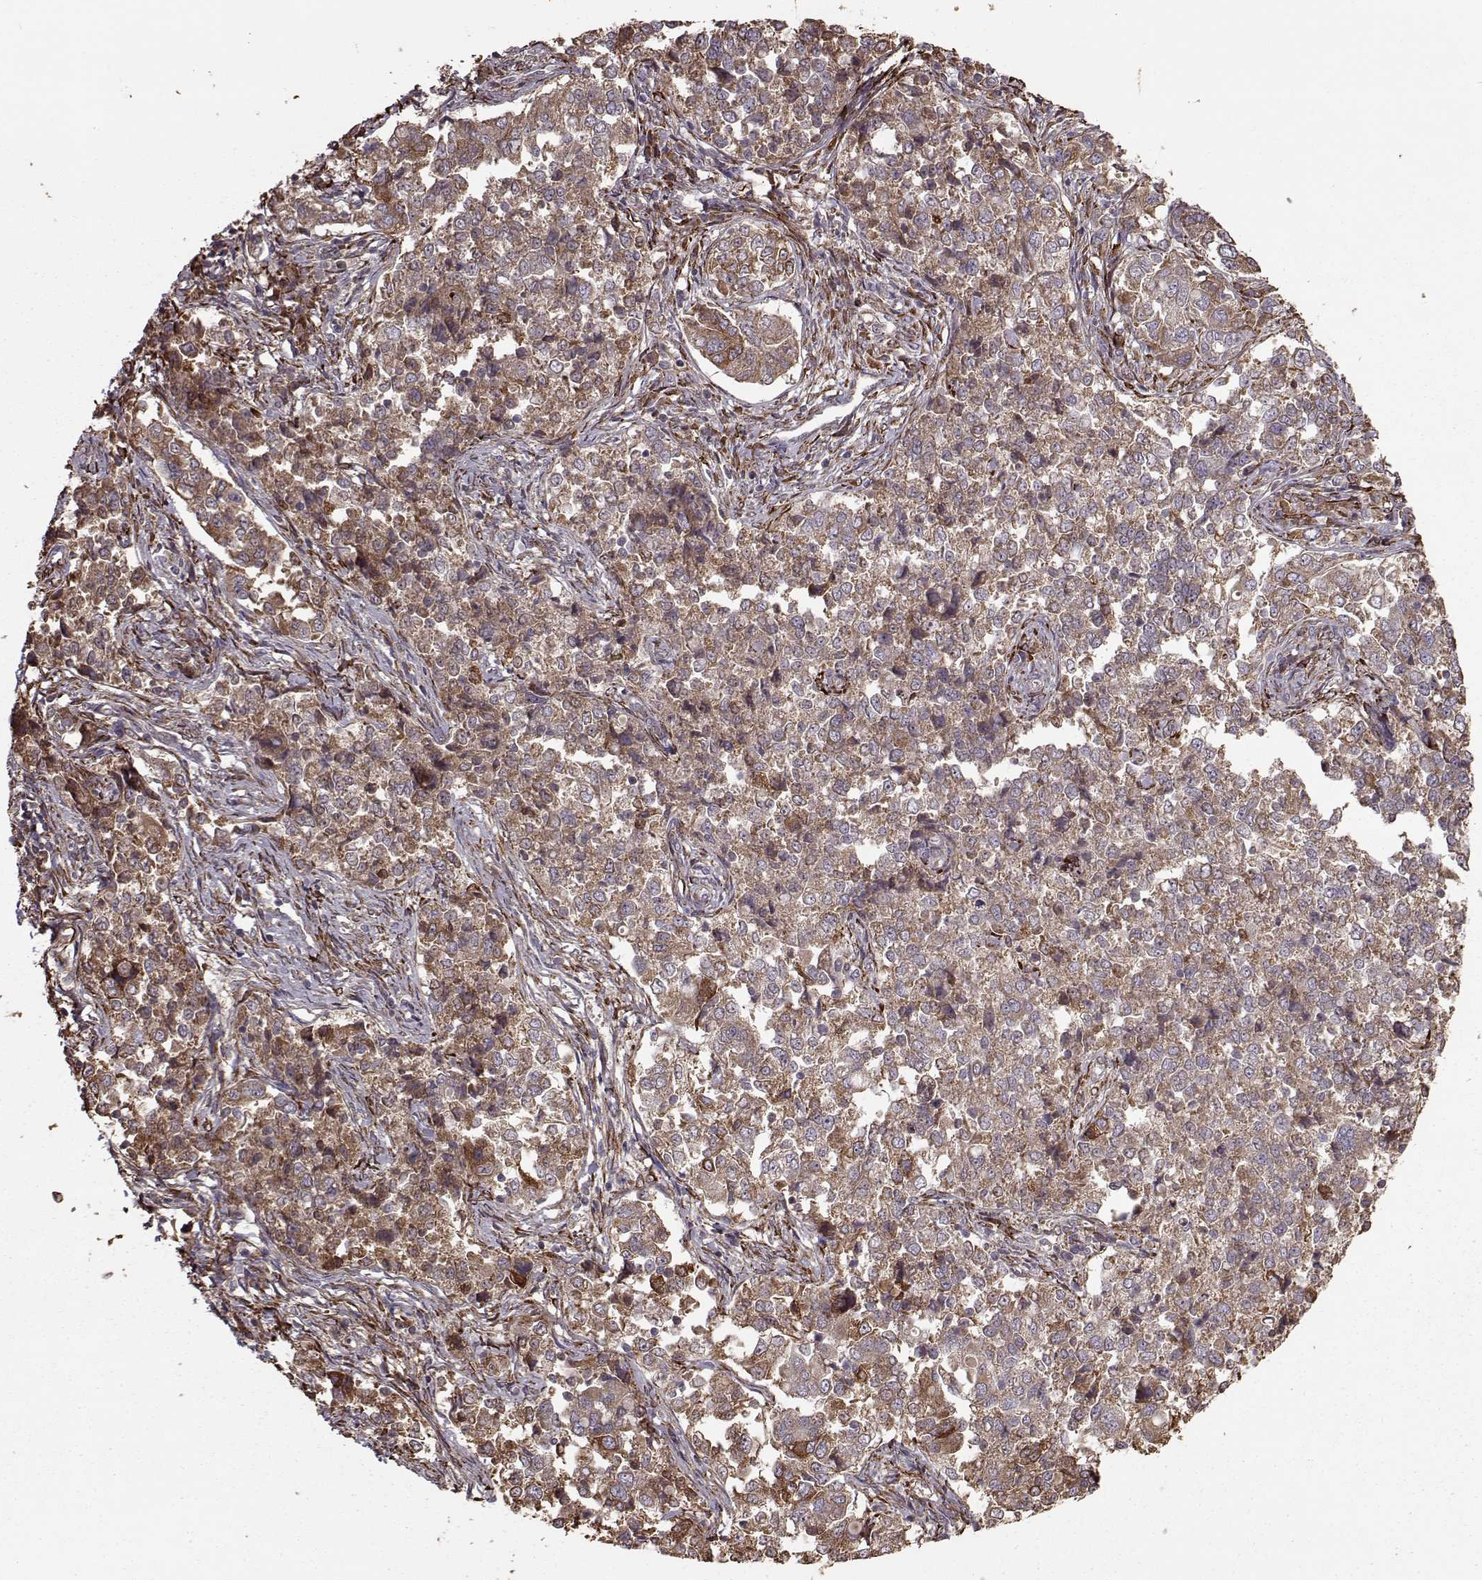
{"staining": {"intensity": "moderate", "quantity": ">75%", "location": "cytoplasmic/membranous"}, "tissue": "endometrial cancer", "cell_type": "Tumor cells", "image_type": "cancer", "snomed": [{"axis": "morphology", "description": "Adenocarcinoma, NOS"}, {"axis": "topography", "description": "Endometrium"}], "caption": "Immunohistochemistry (IHC) histopathology image of neoplastic tissue: human adenocarcinoma (endometrial) stained using immunohistochemistry (IHC) shows medium levels of moderate protein expression localized specifically in the cytoplasmic/membranous of tumor cells, appearing as a cytoplasmic/membranous brown color.", "gene": "IMMP1L", "patient": {"sex": "female", "age": 43}}